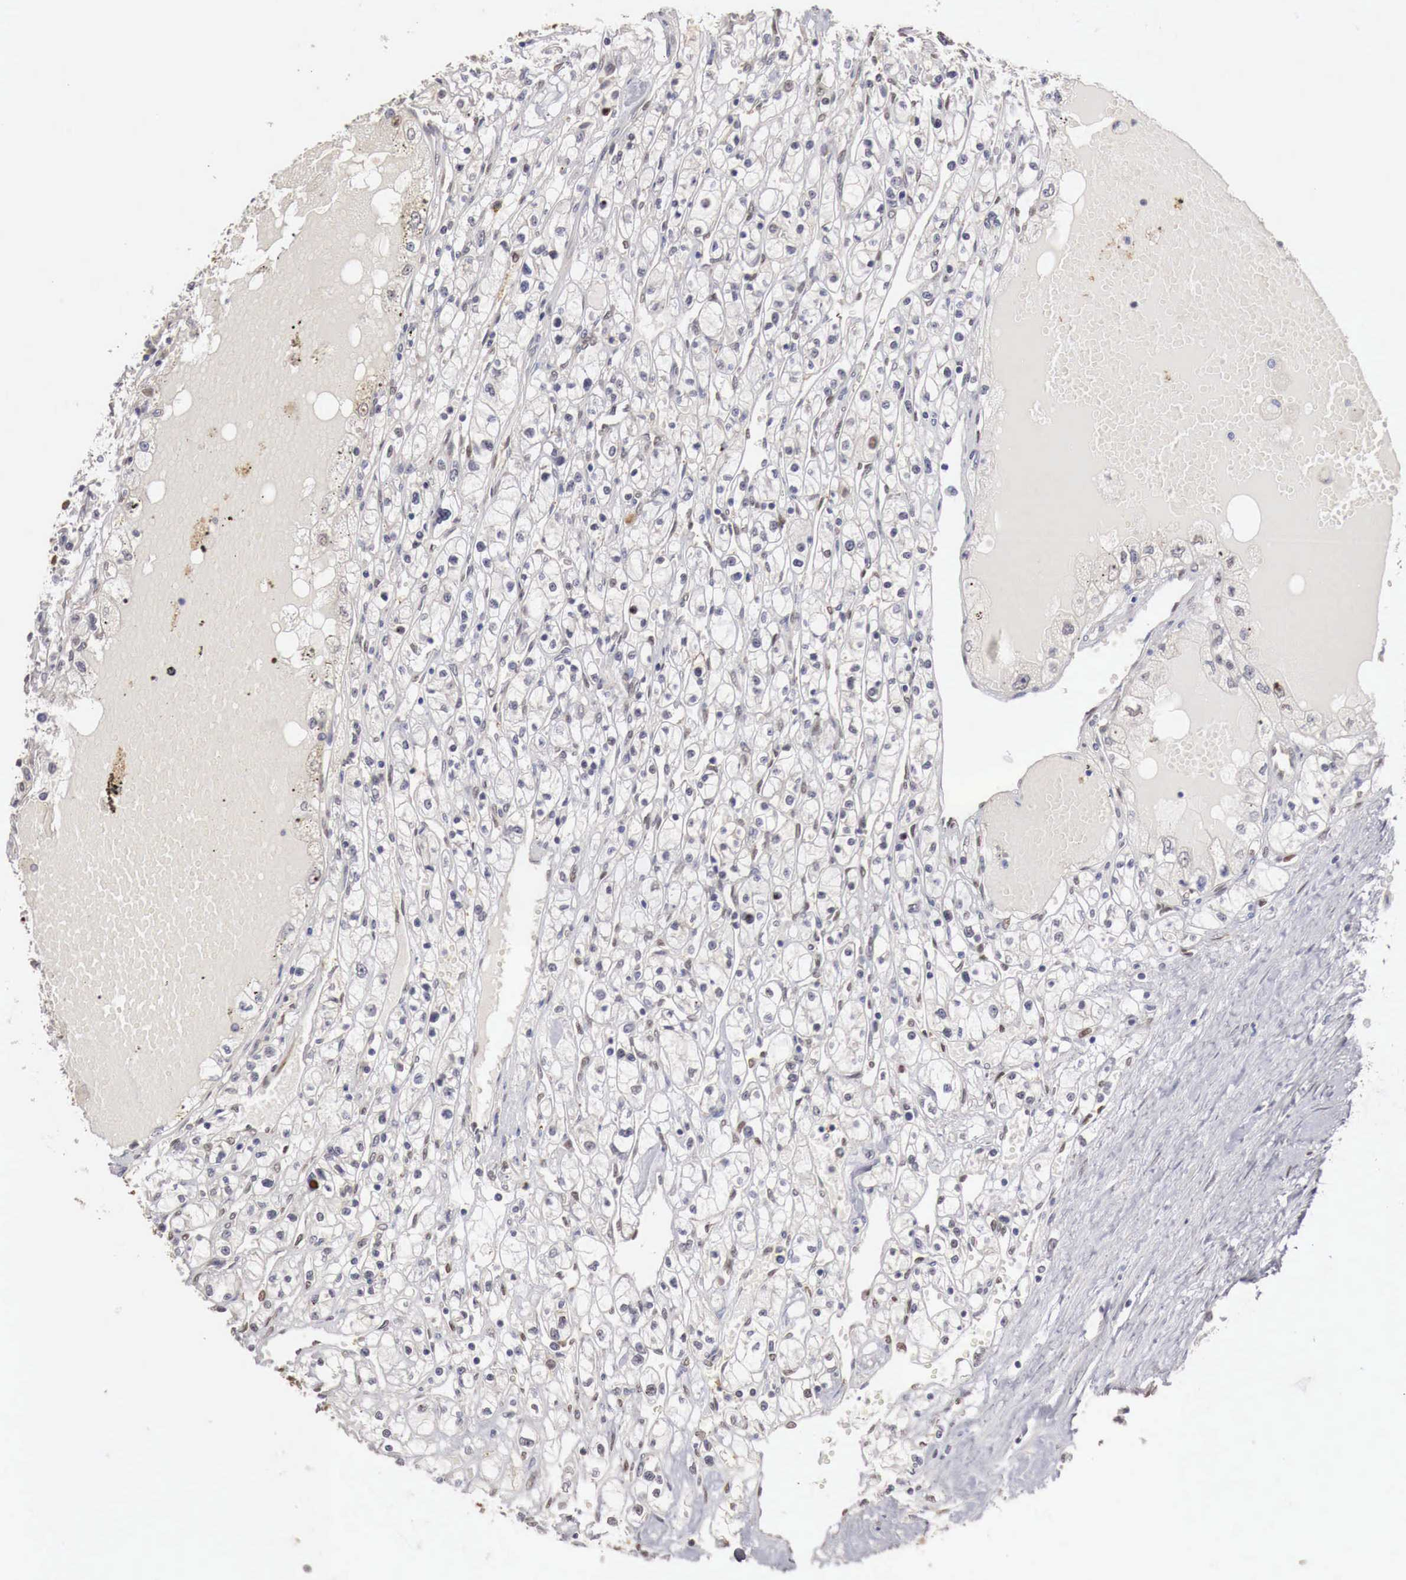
{"staining": {"intensity": "negative", "quantity": "none", "location": "none"}, "tissue": "renal cancer", "cell_type": "Tumor cells", "image_type": "cancer", "snomed": [{"axis": "morphology", "description": "Adenocarcinoma, NOS"}, {"axis": "topography", "description": "Kidney"}], "caption": "Tumor cells are negative for protein expression in human renal adenocarcinoma. (Stains: DAB (3,3'-diaminobenzidine) immunohistochemistry with hematoxylin counter stain, Microscopy: brightfield microscopy at high magnification).", "gene": "KHDRBS2", "patient": {"sex": "male", "age": 56}}